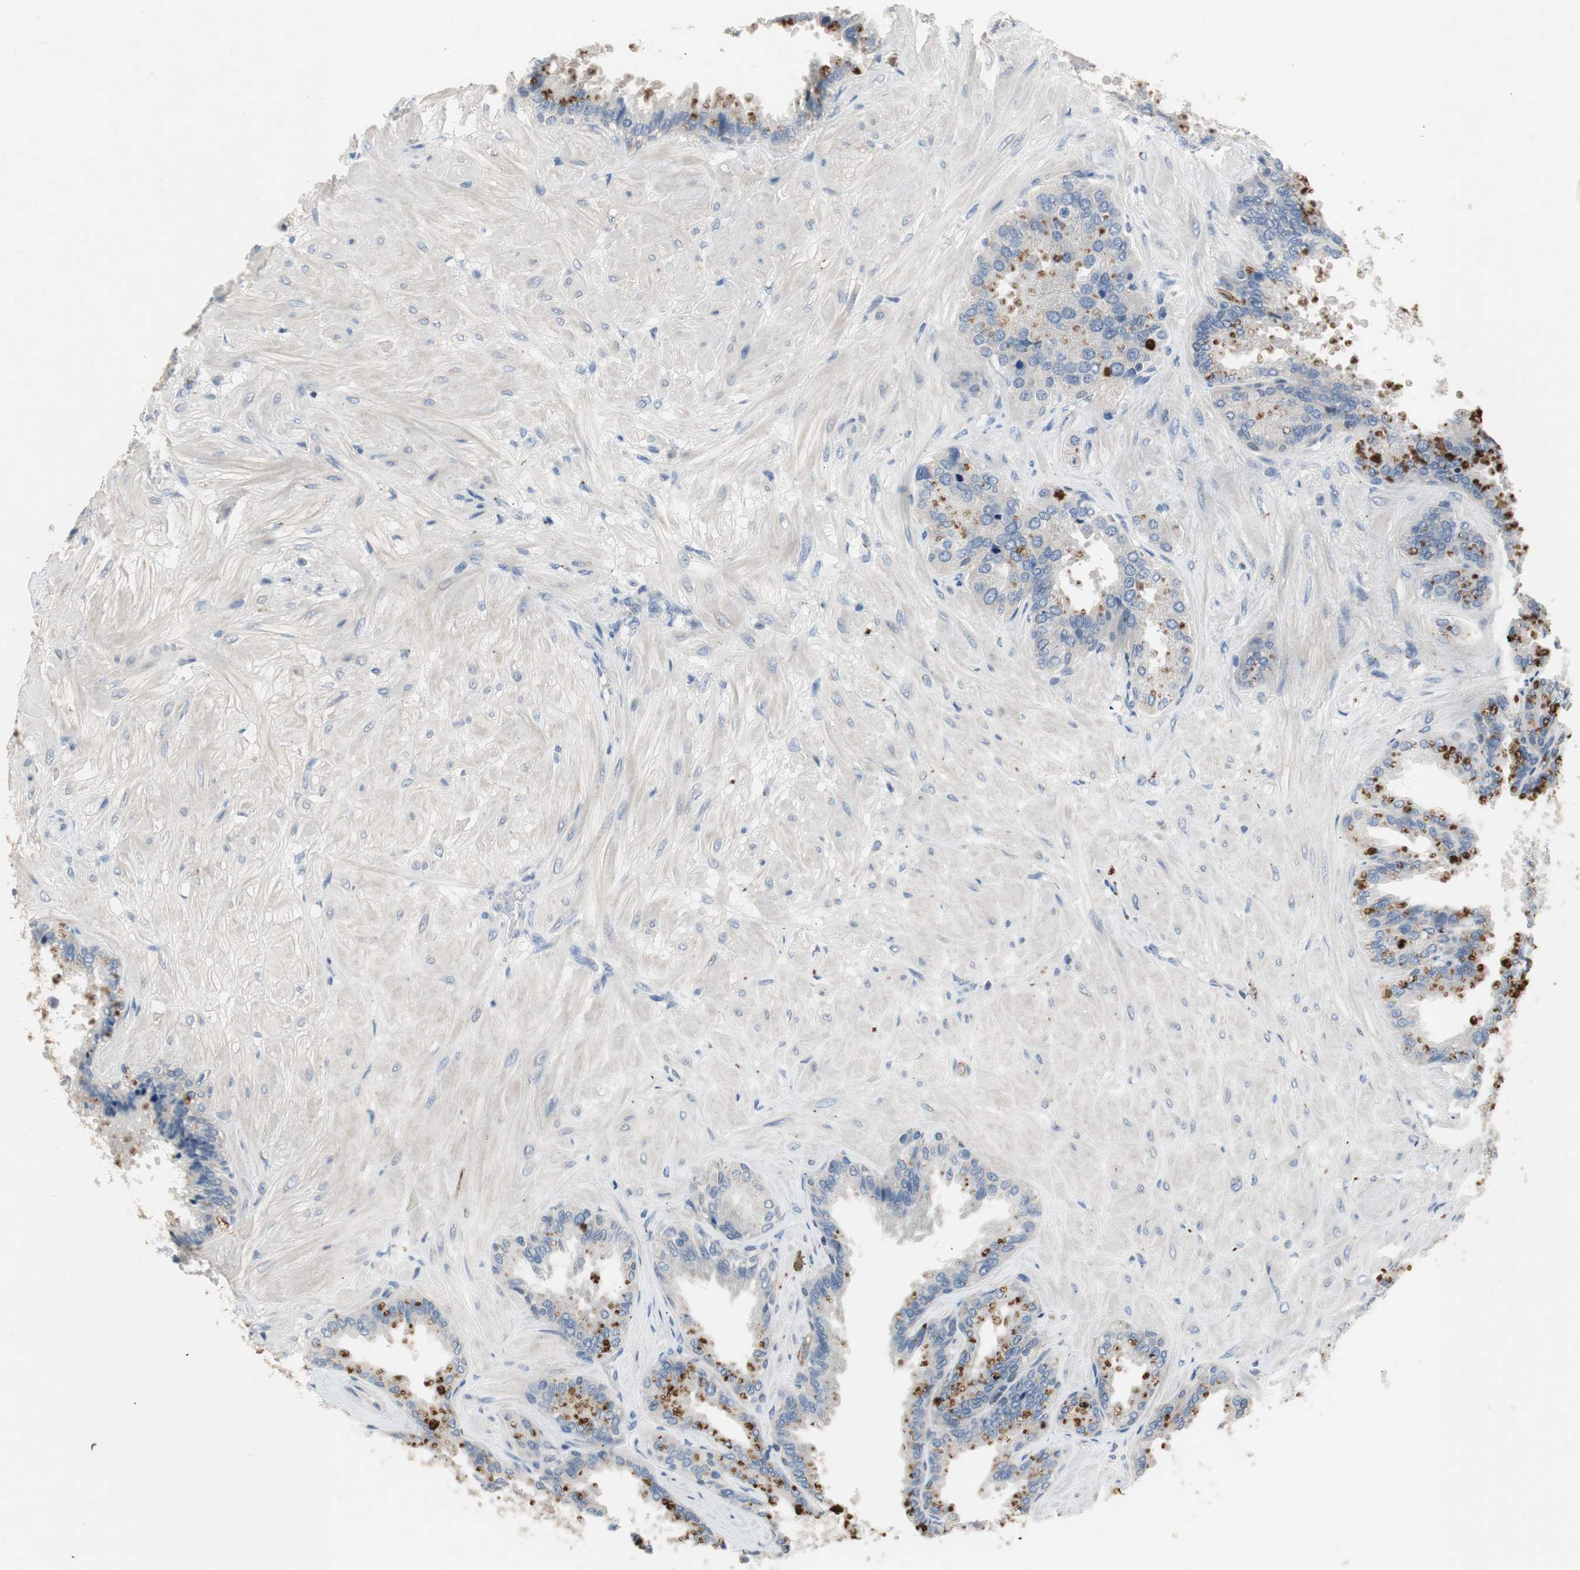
{"staining": {"intensity": "strong", "quantity": "<25%", "location": "cytoplasmic/membranous"}, "tissue": "seminal vesicle", "cell_type": "Glandular cells", "image_type": "normal", "snomed": [{"axis": "morphology", "description": "Normal tissue, NOS"}, {"axis": "topography", "description": "Seminal veicle"}], "caption": "The micrograph shows immunohistochemical staining of normal seminal vesicle. There is strong cytoplasmic/membranous positivity is seen in approximately <25% of glandular cells.", "gene": "ALPL", "patient": {"sex": "male", "age": 46}}